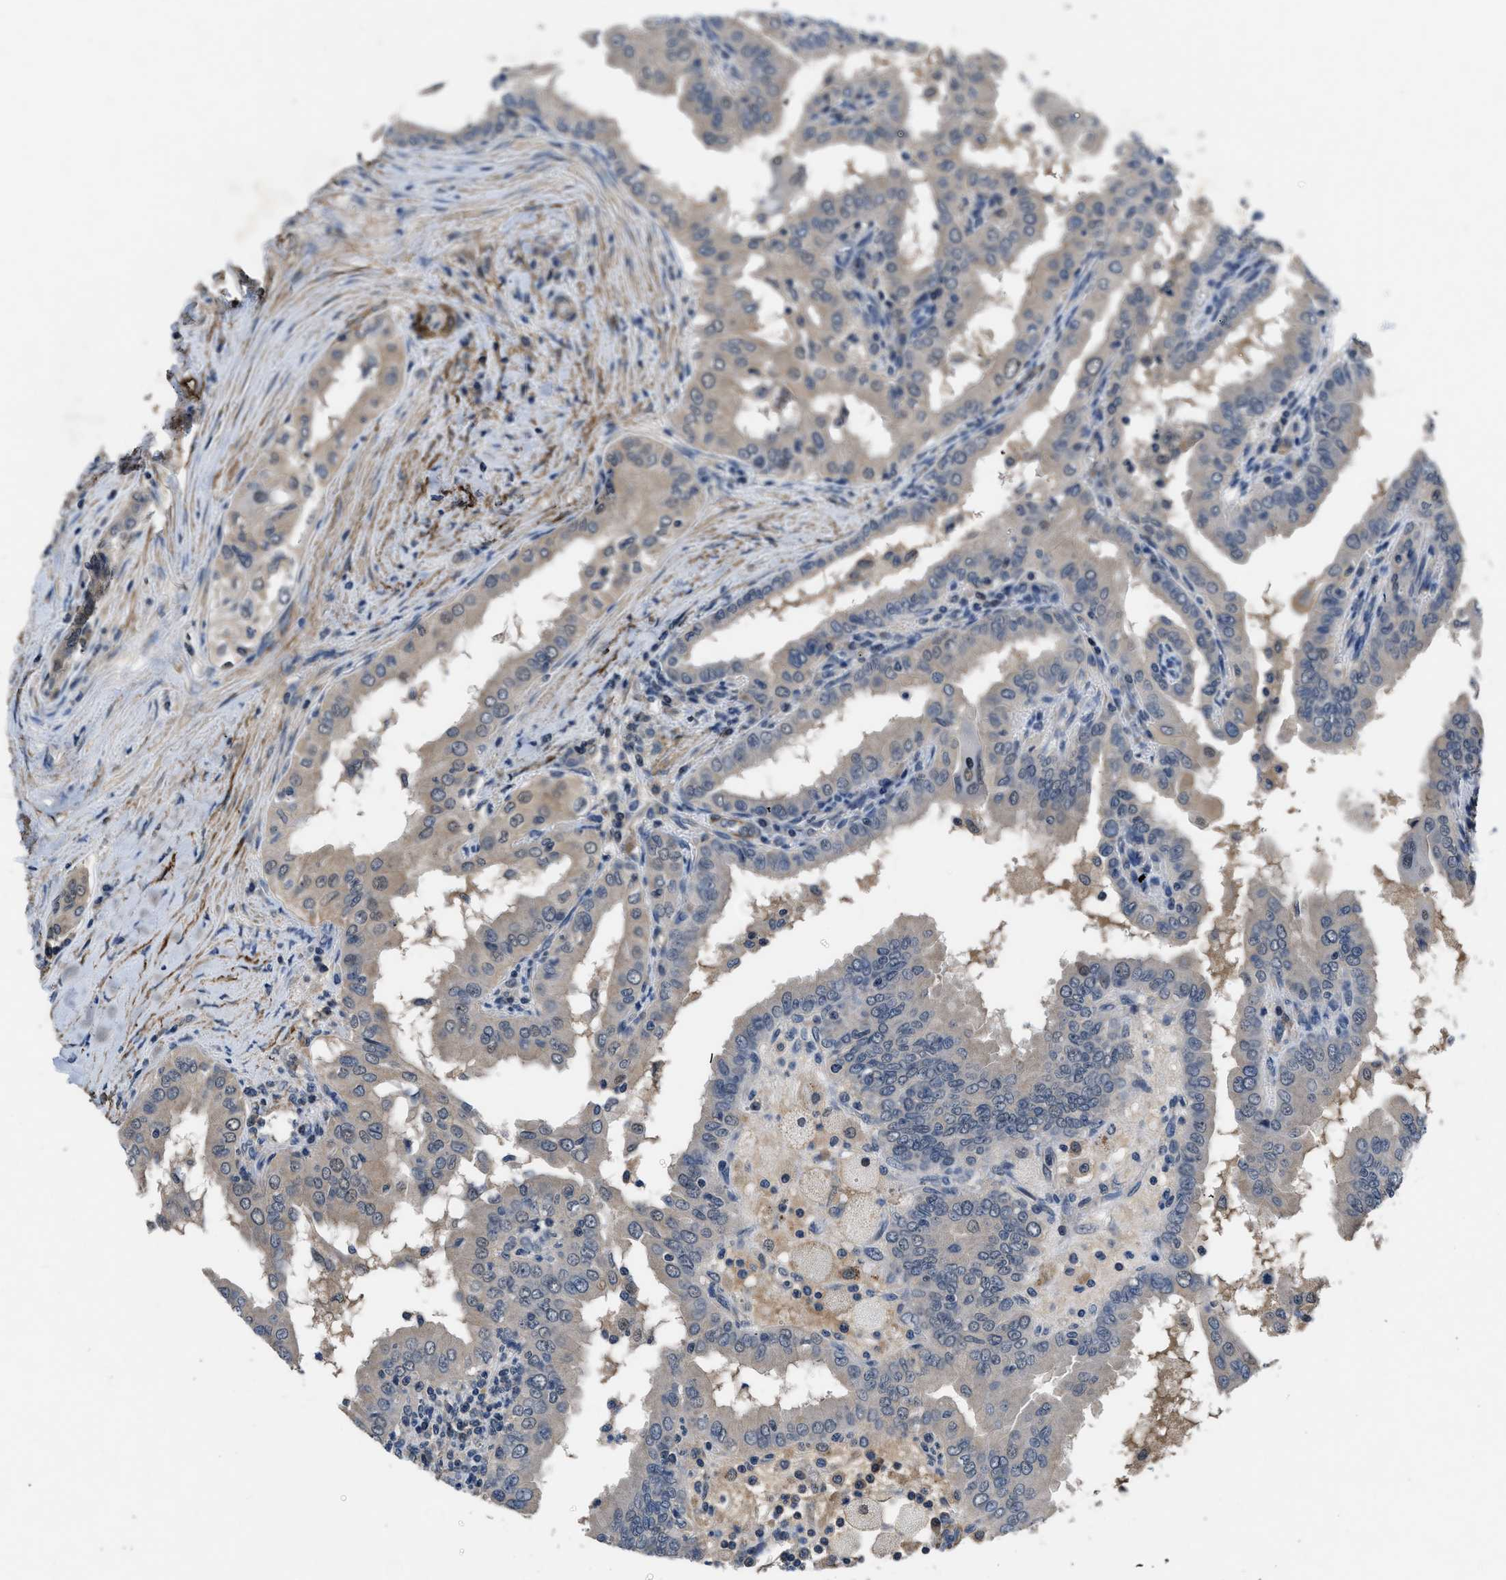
{"staining": {"intensity": "weak", "quantity": ">75%", "location": "cytoplasmic/membranous"}, "tissue": "thyroid cancer", "cell_type": "Tumor cells", "image_type": "cancer", "snomed": [{"axis": "morphology", "description": "Papillary adenocarcinoma, NOS"}, {"axis": "topography", "description": "Thyroid gland"}], "caption": "Immunohistochemistry micrograph of neoplastic tissue: thyroid cancer (papillary adenocarcinoma) stained using immunohistochemistry shows low levels of weak protein expression localized specifically in the cytoplasmic/membranous of tumor cells, appearing as a cytoplasmic/membranous brown color.", "gene": "LANCL2", "patient": {"sex": "male", "age": 33}}